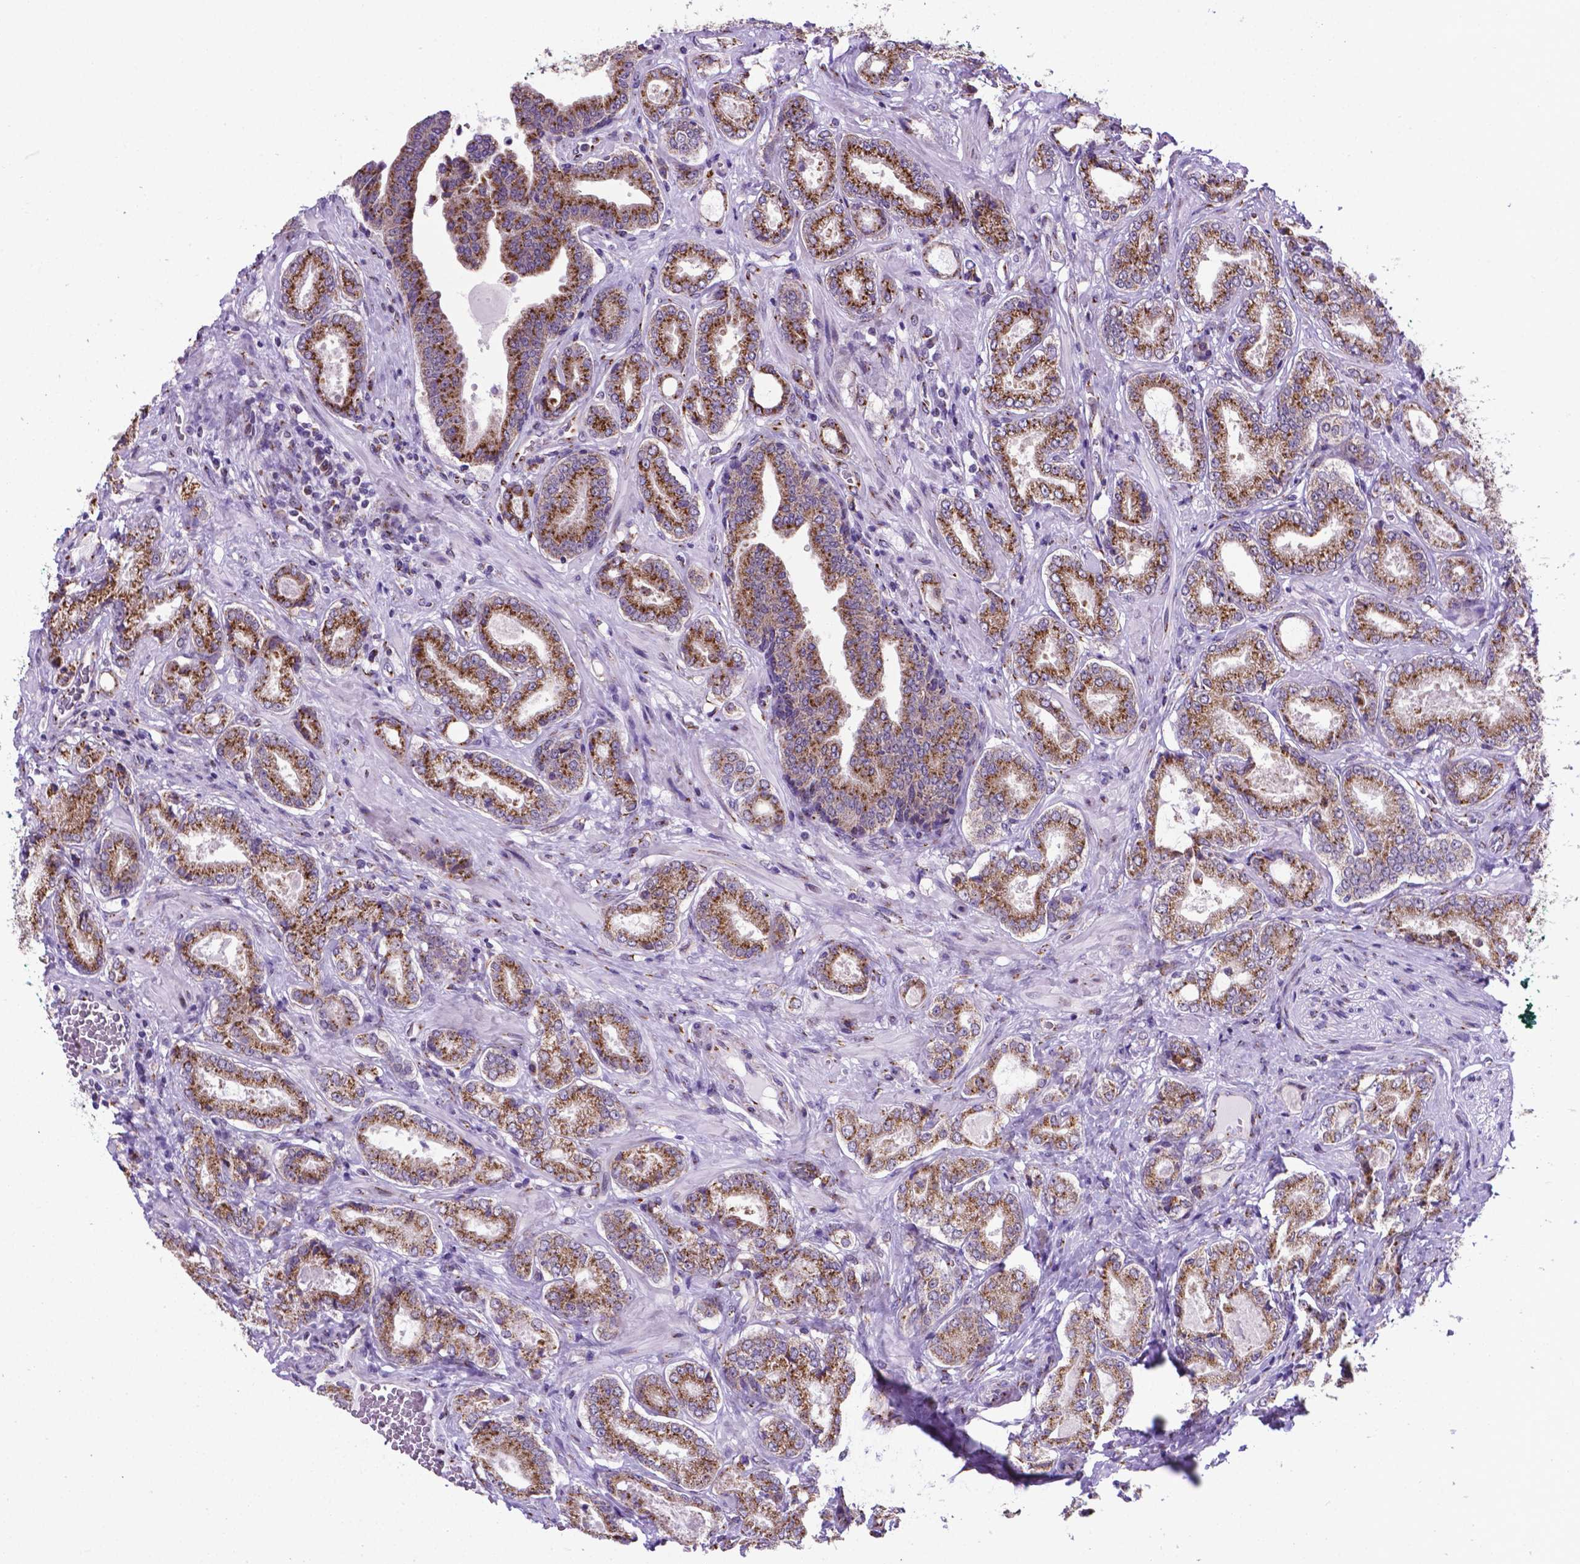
{"staining": {"intensity": "moderate", "quantity": ">75%", "location": "cytoplasmic/membranous"}, "tissue": "prostate cancer", "cell_type": "Tumor cells", "image_type": "cancer", "snomed": [{"axis": "morphology", "description": "Adenocarcinoma, NOS"}, {"axis": "topography", "description": "Prostate"}], "caption": "IHC staining of adenocarcinoma (prostate), which displays medium levels of moderate cytoplasmic/membranous expression in approximately >75% of tumor cells indicating moderate cytoplasmic/membranous protein staining. The staining was performed using DAB (3,3'-diaminobenzidine) (brown) for protein detection and nuclei were counterstained in hematoxylin (blue).", "gene": "MRPL10", "patient": {"sex": "male", "age": 64}}